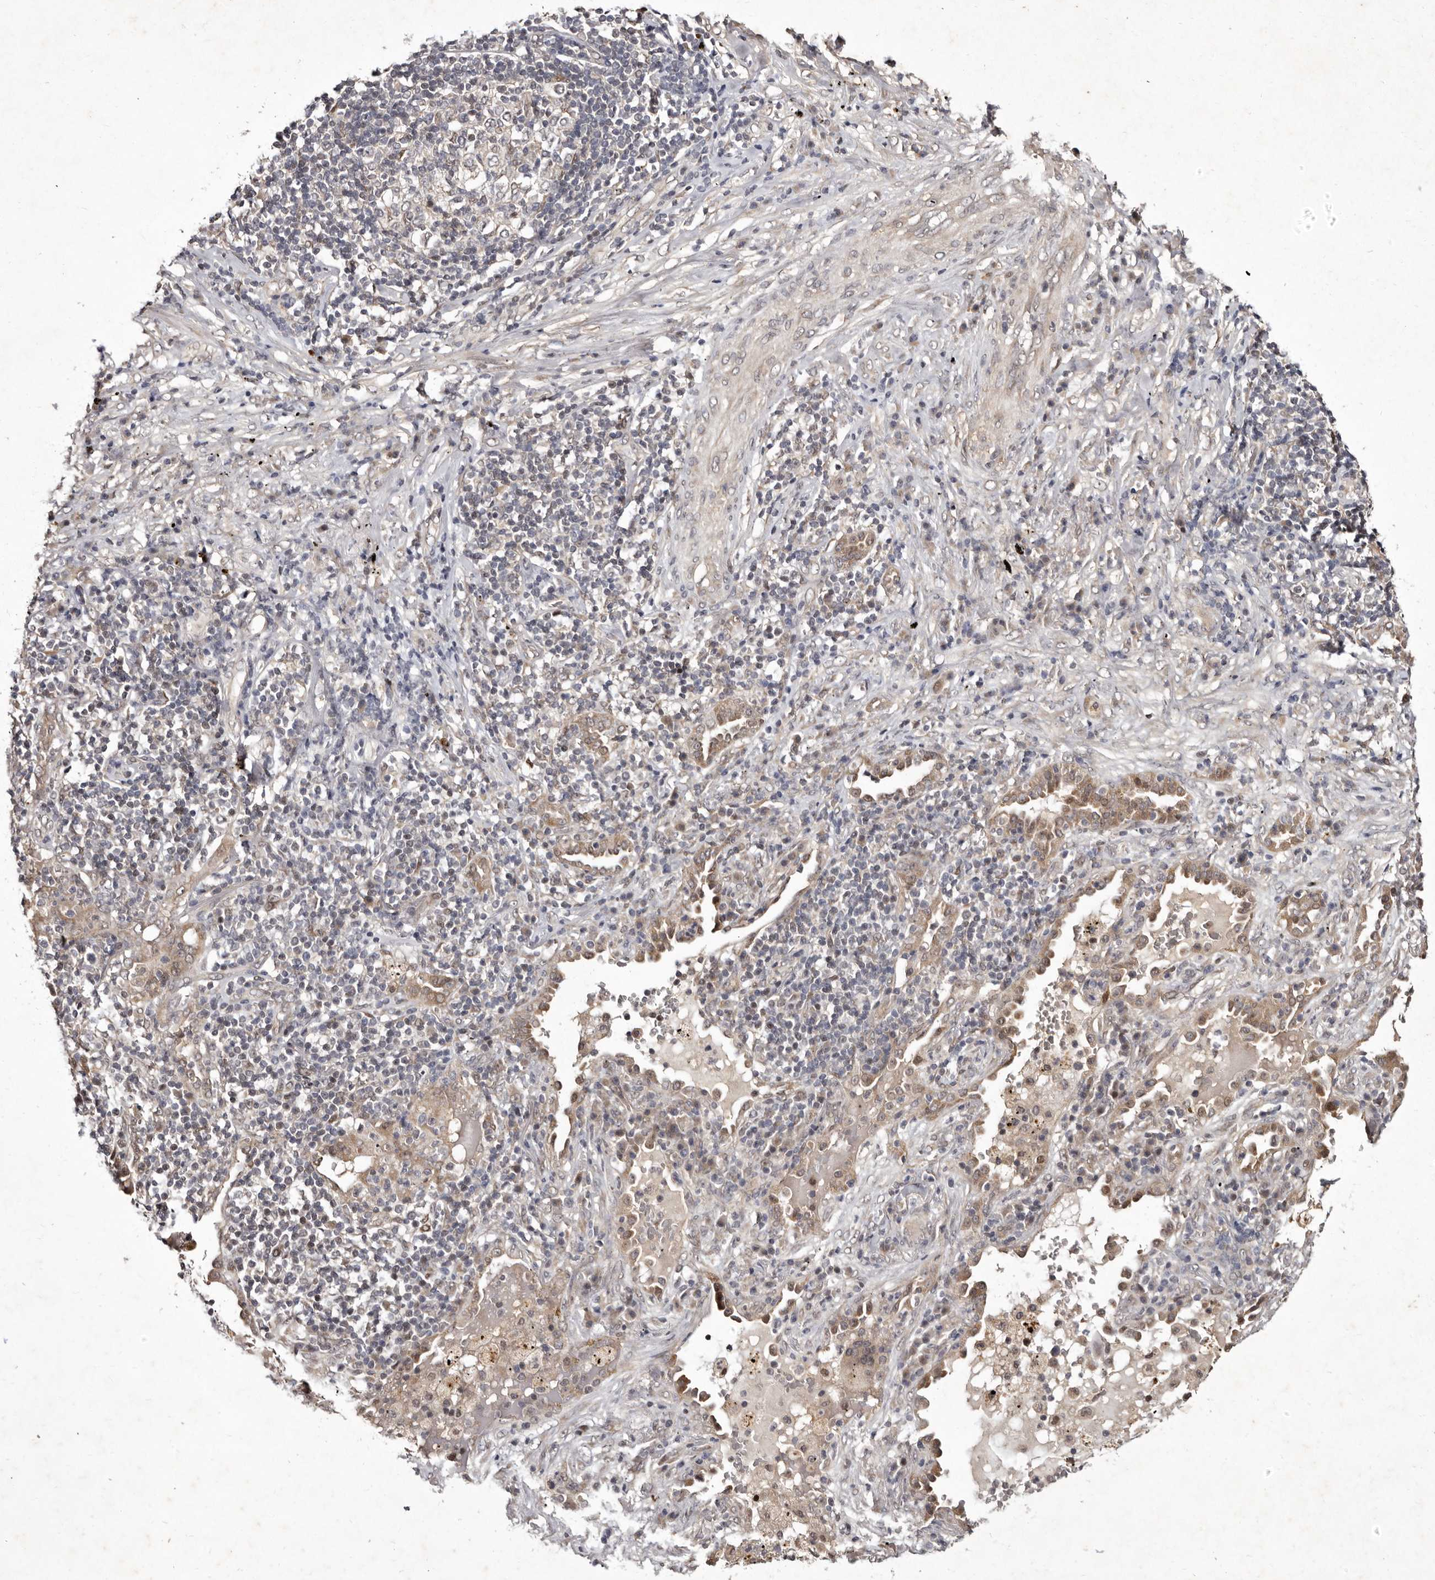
{"staining": {"intensity": "moderate", "quantity": "25%-75%", "location": "cytoplasmic/membranous,nuclear"}, "tissue": "lung cancer", "cell_type": "Tumor cells", "image_type": "cancer", "snomed": [{"axis": "morphology", "description": "Squamous cell carcinoma, NOS"}, {"axis": "topography", "description": "Lung"}], "caption": "Immunohistochemical staining of lung squamous cell carcinoma exhibits medium levels of moderate cytoplasmic/membranous and nuclear expression in about 25%-75% of tumor cells.", "gene": "ABL1", "patient": {"sex": "female", "age": 63}}